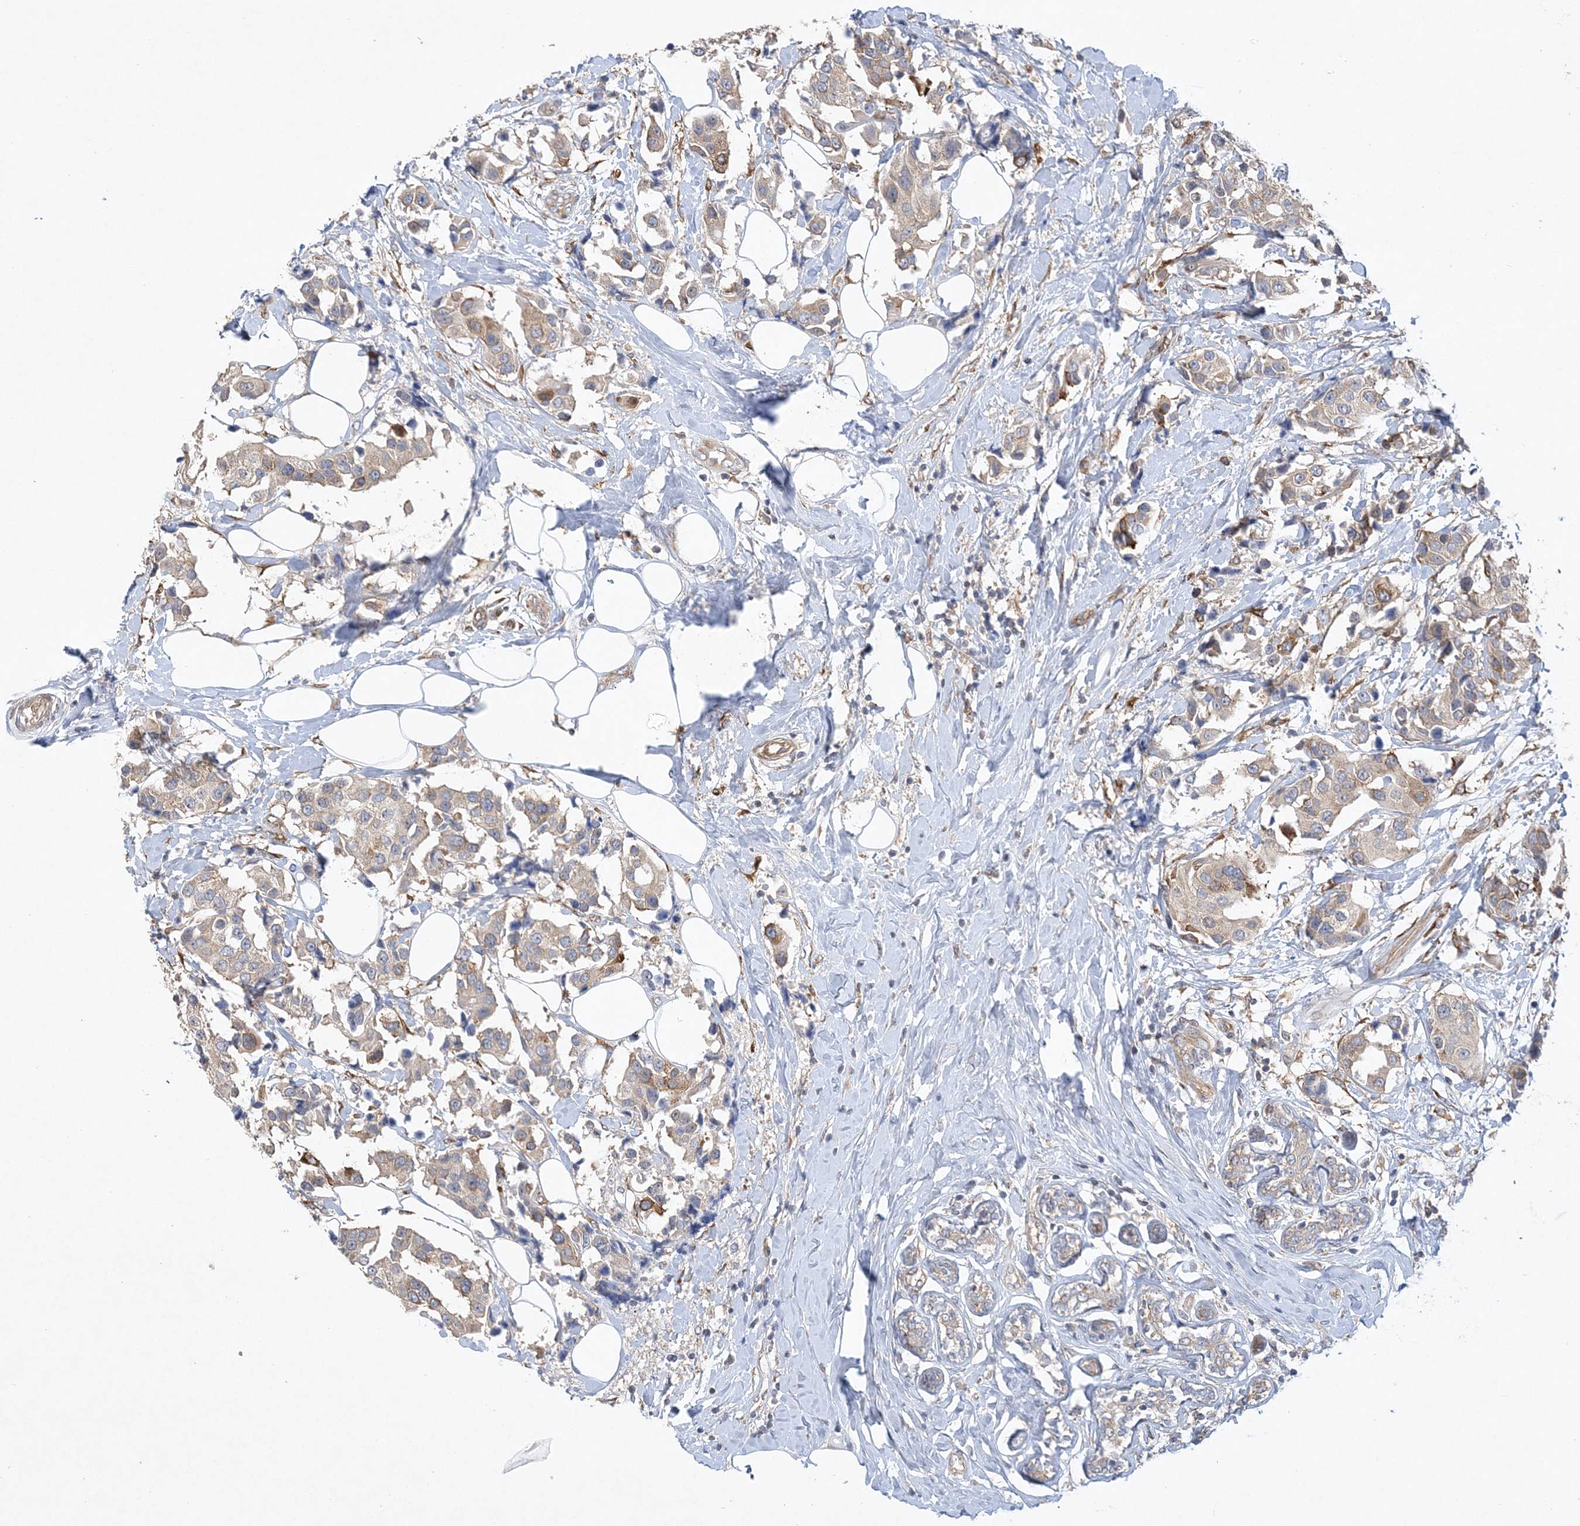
{"staining": {"intensity": "weak", "quantity": ">75%", "location": "cytoplasmic/membranous"}, "tissue": "breast cancer", "cell_type": "Tumor cells", "image_type": "cancer", "snomed": [{"axis": "morphology", "description": "Normal tissue, NOS"}, {"axis": "morphology", "description": "Duct carcinoma"}, {"axis": "topography", "description": "Breast"}], "caption": "Intraductal carcinoma (breast) stained with DAB (3,3'-diaminobenzidine) IHC shows low levels of weak cytoplasmic/membranous staining in about >75% of tumor cells.", "gene": "MAP4K5", "patient": {"sex": "female", "age": 39}}